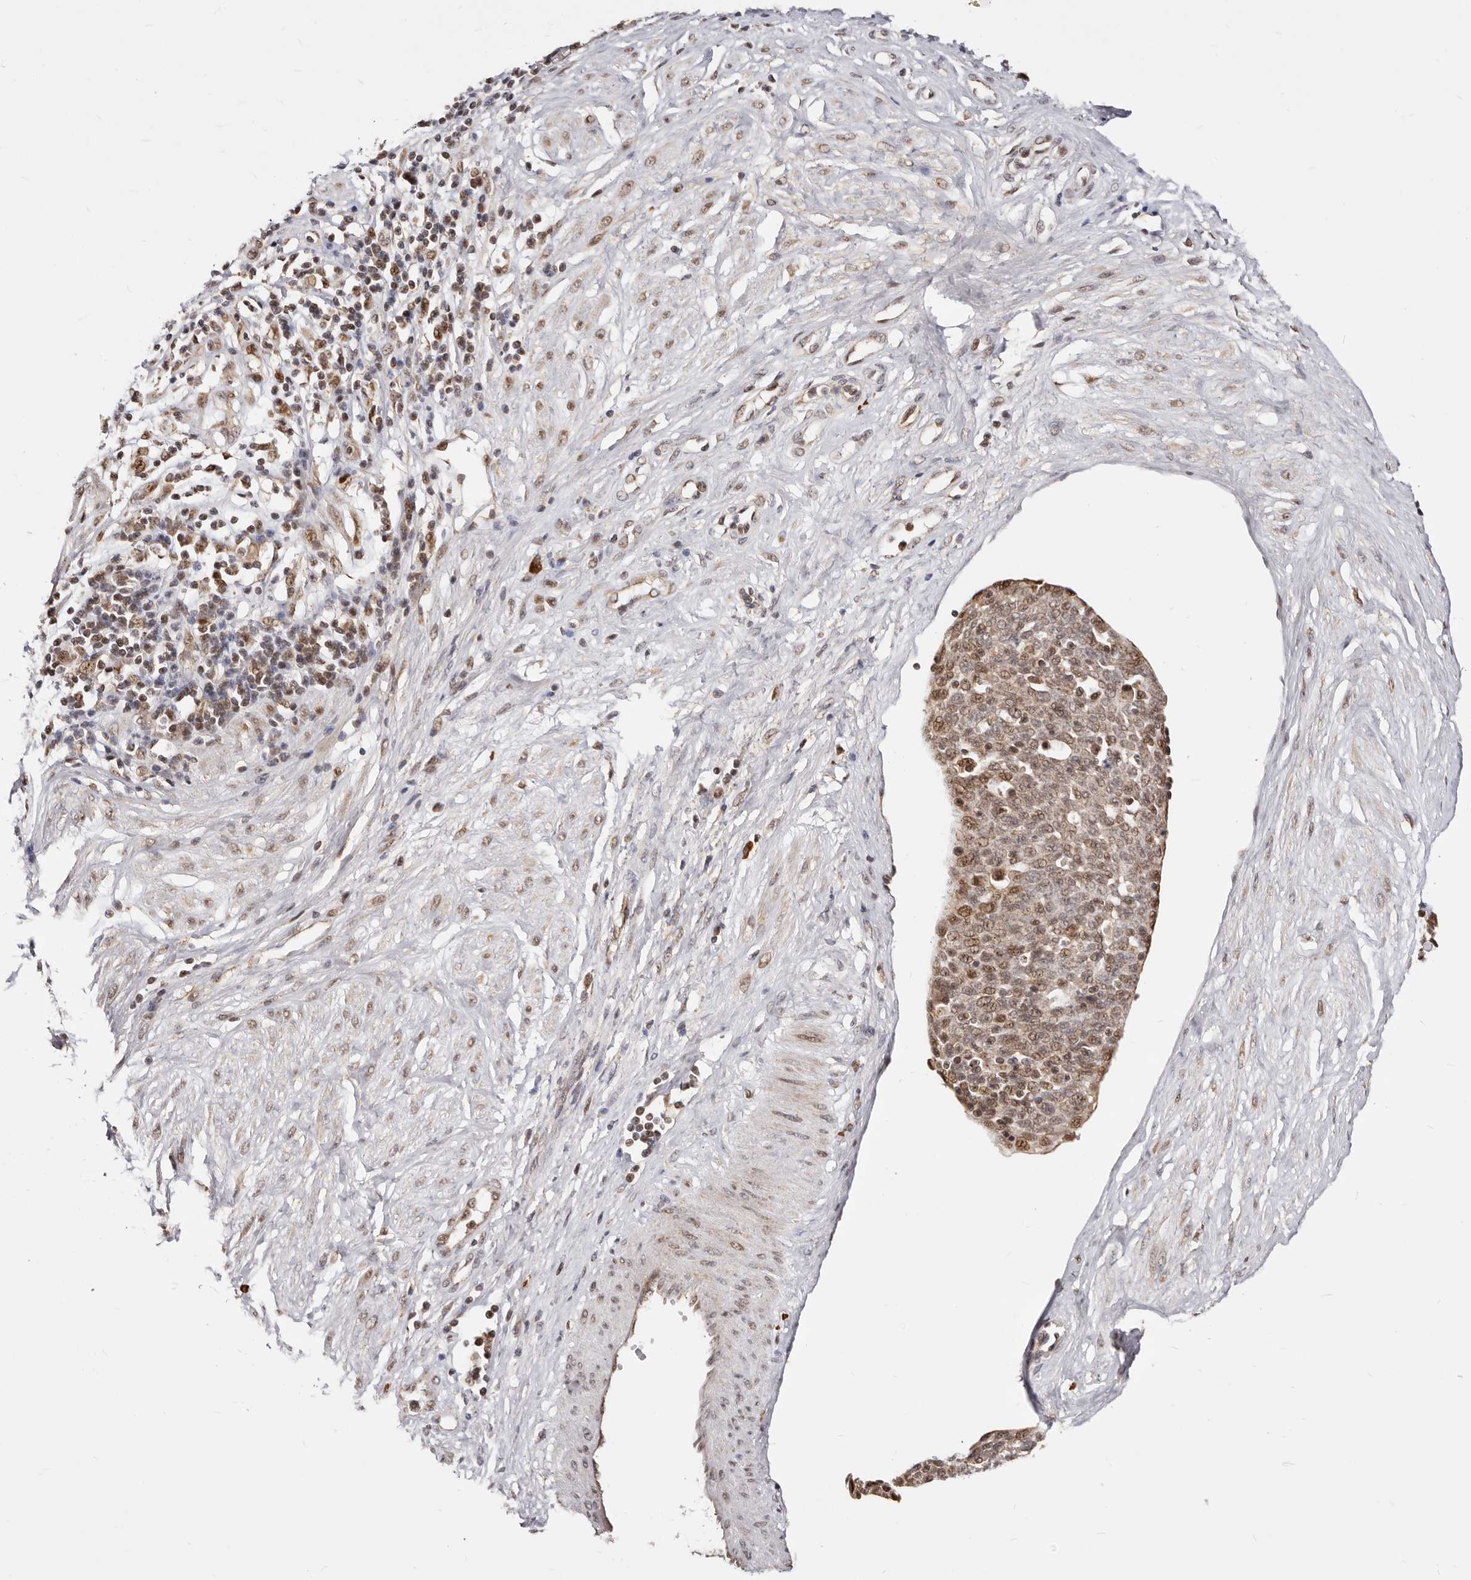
{"staining": {"intensity": "moderate", "quantity": ">75%", "location": "nuclear"}, "tissue": "cervical cancer", "cell_type": "Tumor cells", "image_type": "cancer", "snomed": [{"axis": "morphology", "description": "Squamous cell carcinoma, NOS"}, {"axis": "topography", "description": "Cervix"}], "caption": "Moderate nuclear protein staining is present in about >75% of tumor cells in cervical squamous cell carcinoma. The protein is stained brown, and the nuclei are stained in blue (DAB IHC with brightfield microscopy, high magnification).", "gene": "SEC14L1", "patient": {"sex": "female", "age": 34}}